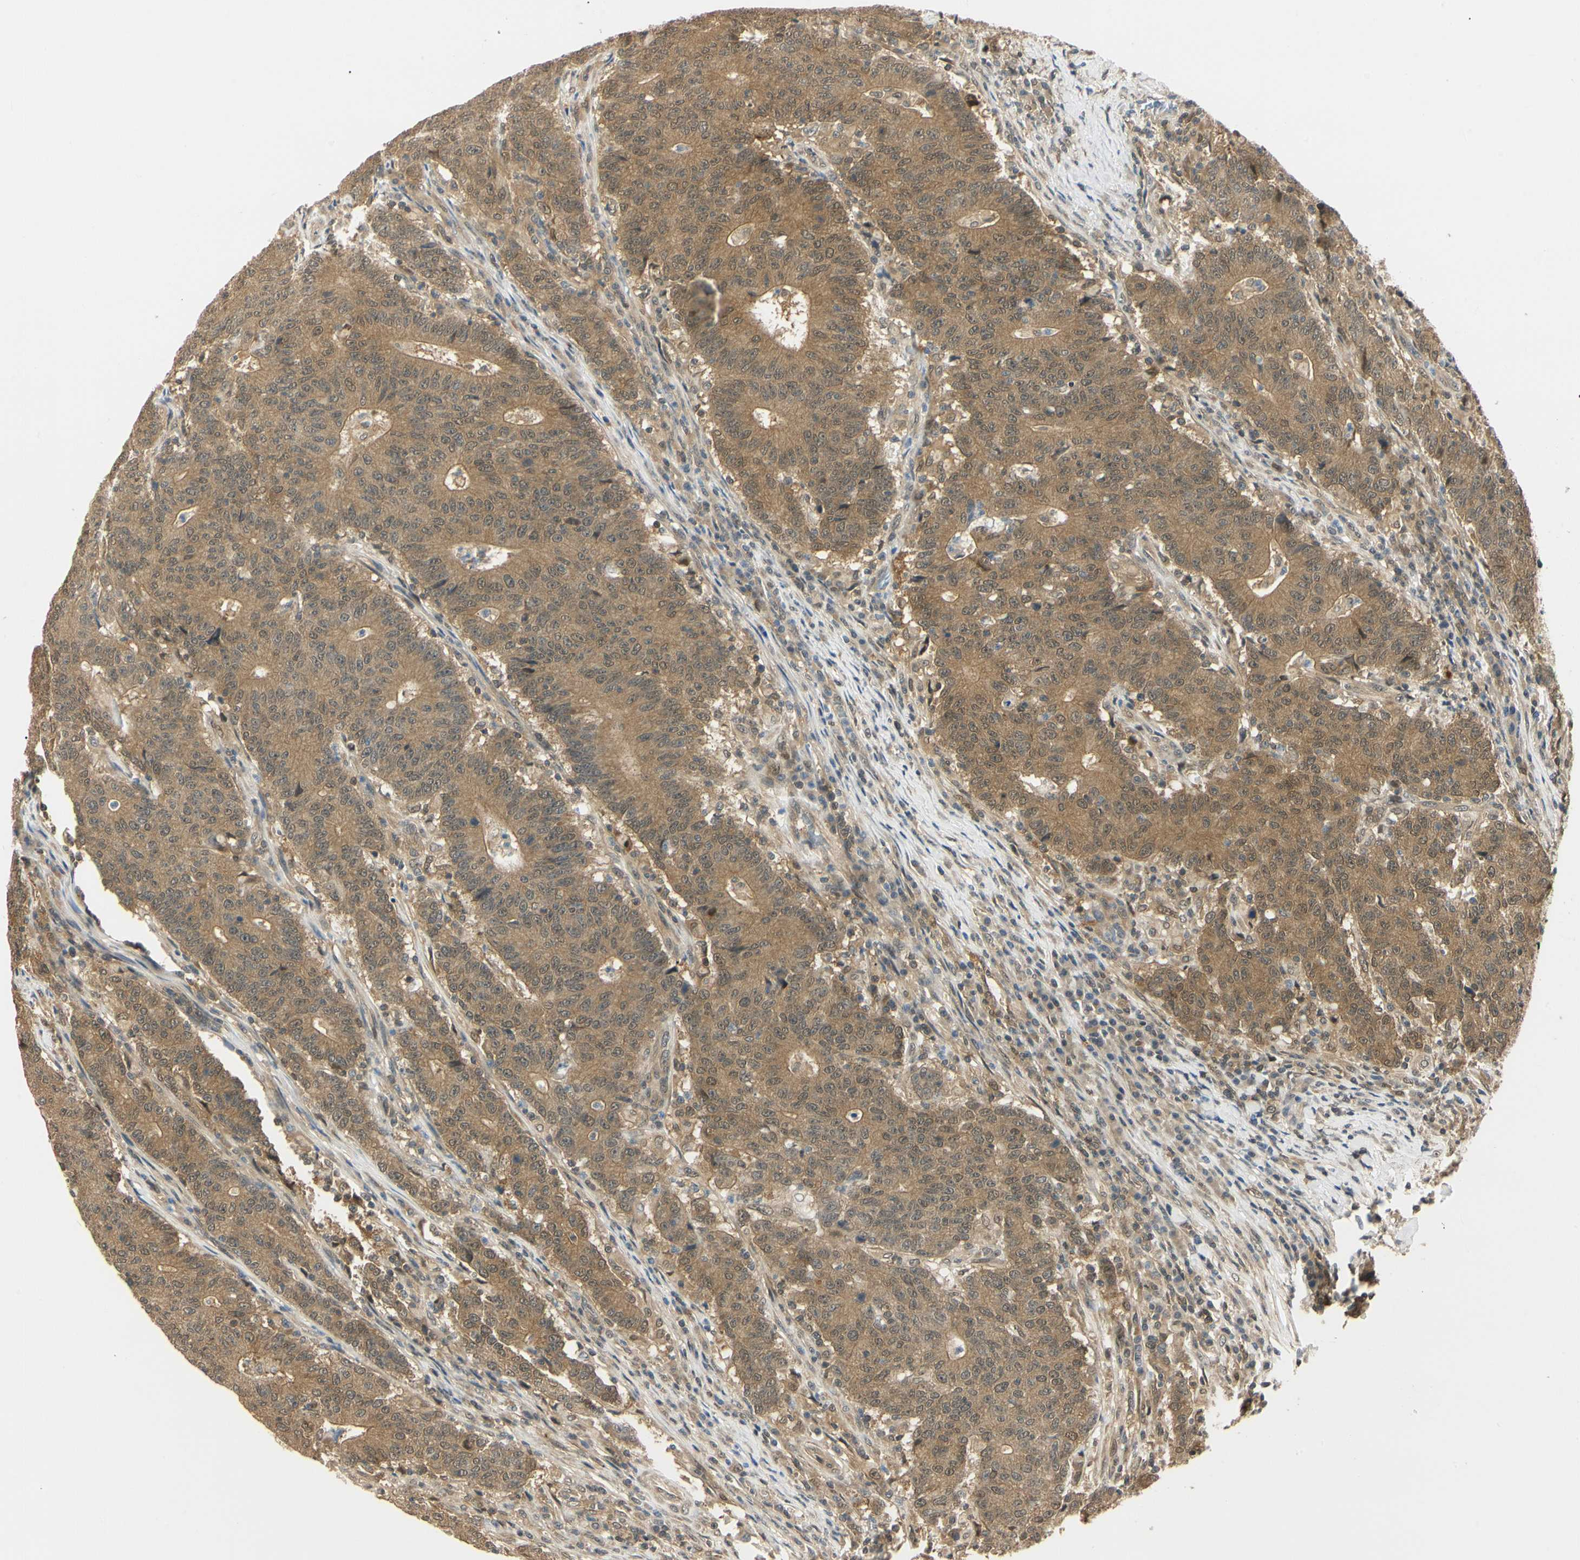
{"staining": {"intensity": "moderate", "quantity": ">75%", "location": "cytoplasmic/membranous,nuclear"}, "tissue": "colorectal cancer", "cell_type": "Tumor cells", "image_type": "cancer", "snomed": [{"axis": "morphology", "description": "Normal tissue, NOS"}, {"axis": "morphology", "description": "Adenocarcinoma, NOS"}, {"axis": "topography", "description": "Colon"}], "caption": "Colorectal adenocarcinoma stained for a protein displays moderate cytoplasmic/membranous and nuclear positivity in tumor cells.", "gene": "UBE2Z", "patient": {"sex": "female", "age": 75}}